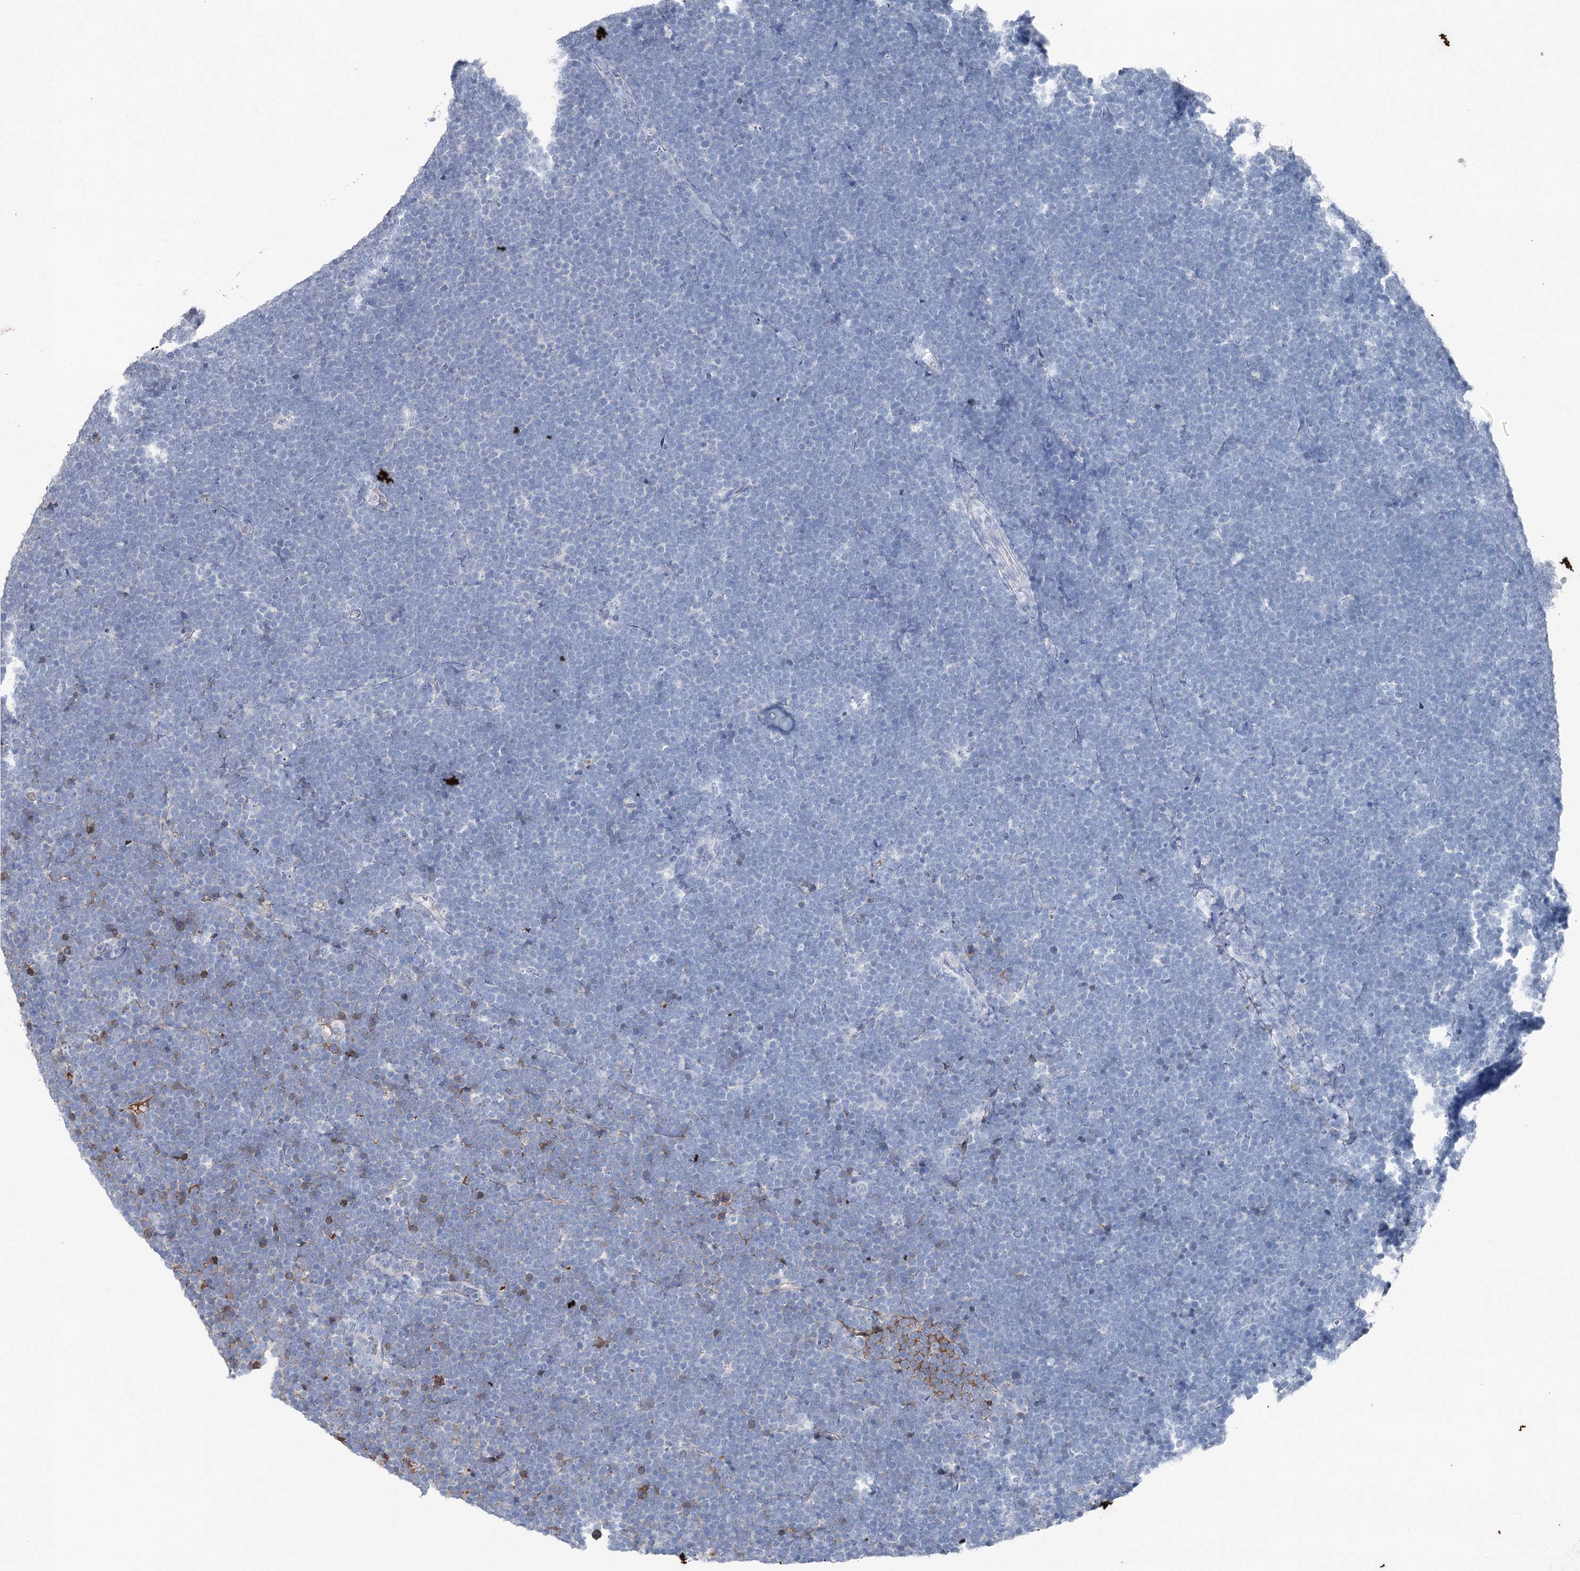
{"staining": {"intensity": "negative", "quantity": "none", "location": "none"}, "tissue": "lymphoma", "cell_type": "Tumor cells", "image_type": "cancer", "snomed": [{"axis": "morphology", "description": "Malignant lymphoma, non-Hodgkin's type, High grade"}, {"axis": "topography", "description": "Lymph node"}], "caption": "Immunohistochemistry of lymphoma displays no staining in tumor cells. (Immunohistochemistry, brightfield microscopy, high magnification).", "gene": "PGLYRP2", "patient": {"sex": "male", "age": 13}}